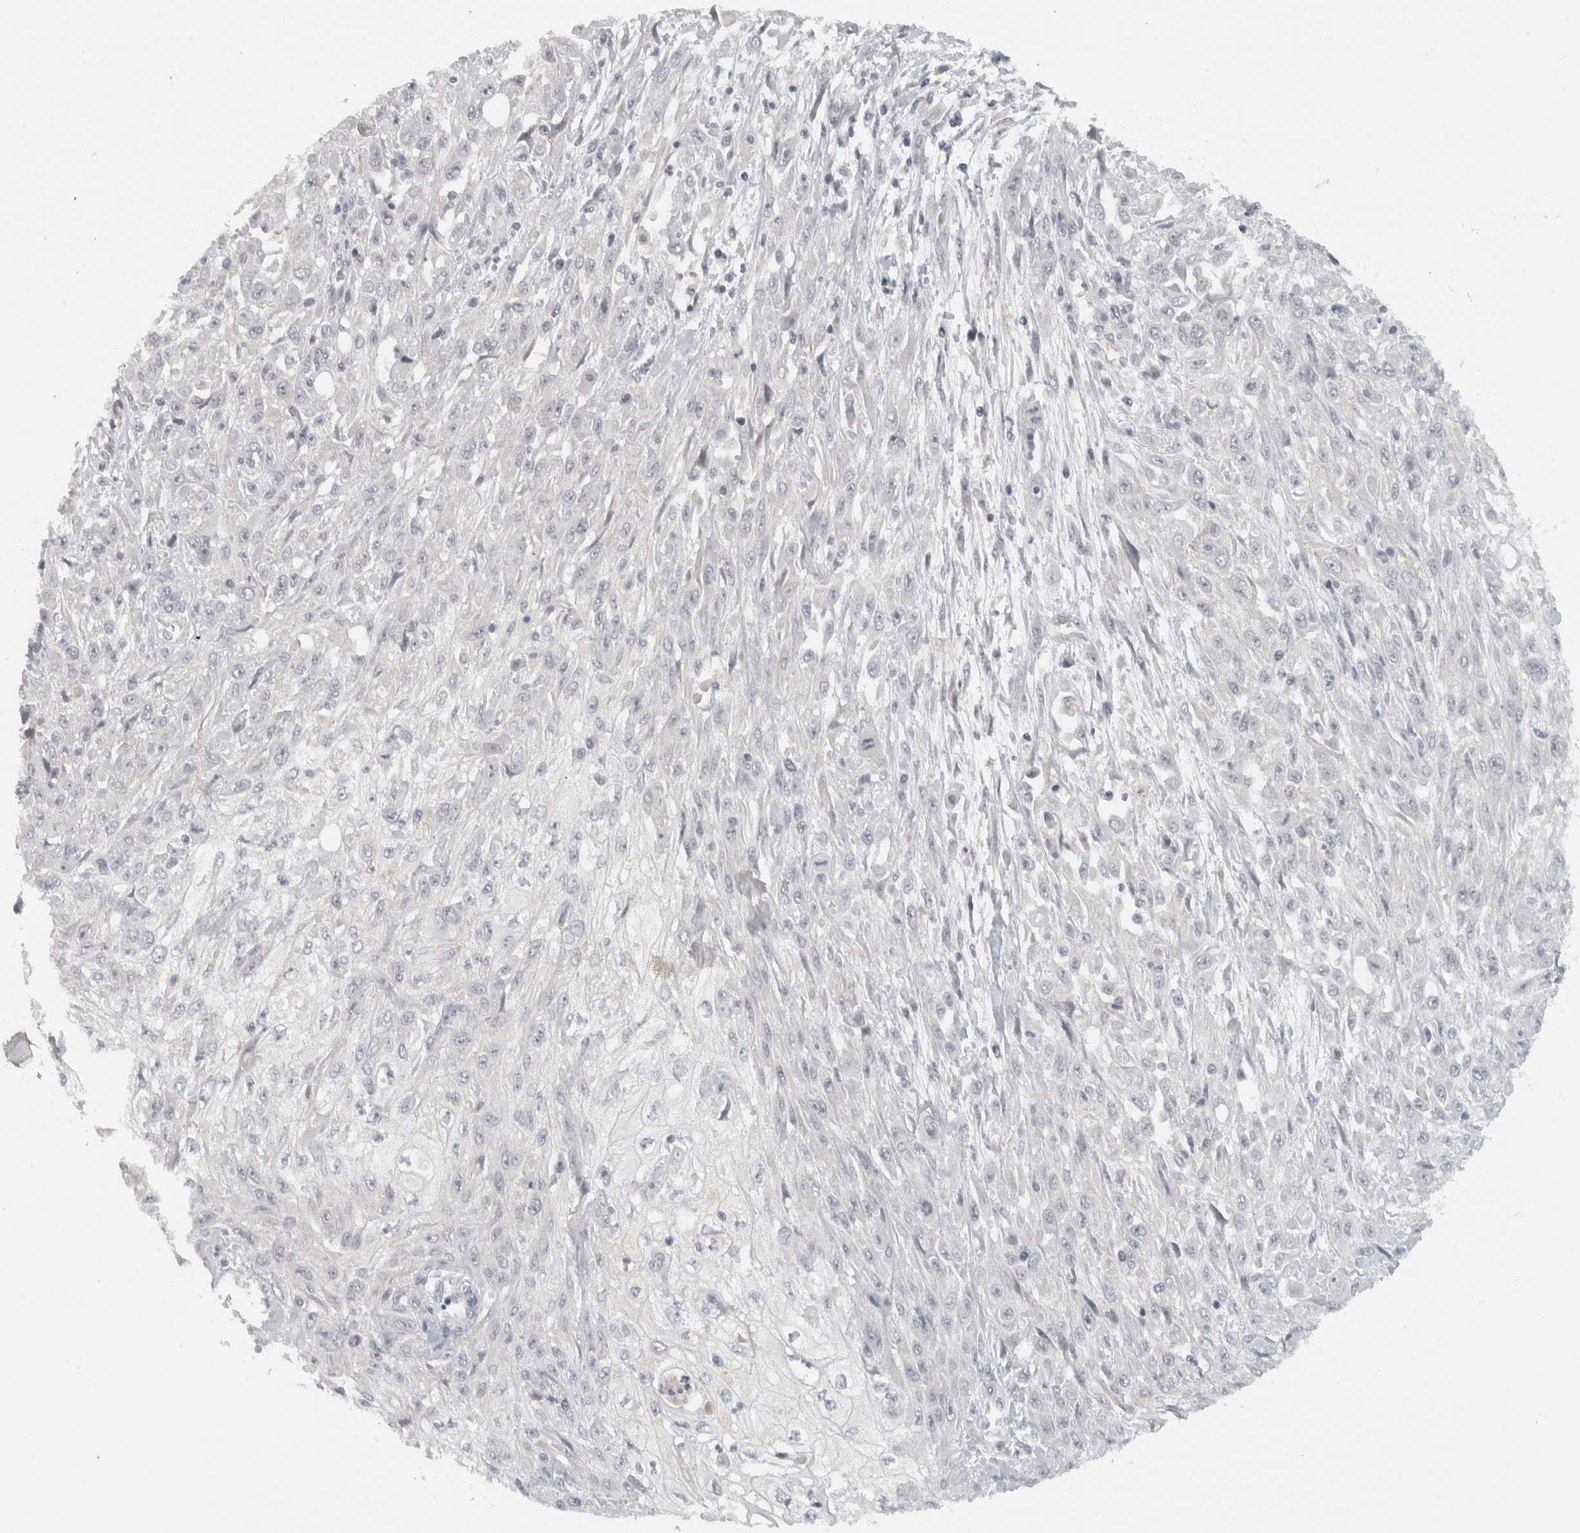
{"staining": {"intensity": "negative", "quantity": "none", "location": "none"}, "tissue": "skin cancer", "cell_type": "Tumor cells", "image_type": "cancer", "snomed": [{"axis": "morphology", "description": "Squamous cell carcinoma, NOS"}, {"axis": "morphology", "description": "Squamous cell carcinoma, metastatic, NOS"}, {"axis": "topography", "description": "Skin"}, {"axis": "topography", "description": "Lymph node"}], "caption": "IHC image of neoplastic tissue: human skin cancer (metastatic squamous cell carcinoma) stained with DAB (3,3'-diaminobenzidine) exhibits no significant protein positivity in tumor cells.", "gene": "AFP", "patient": {"sex": "male", "age": 75}}